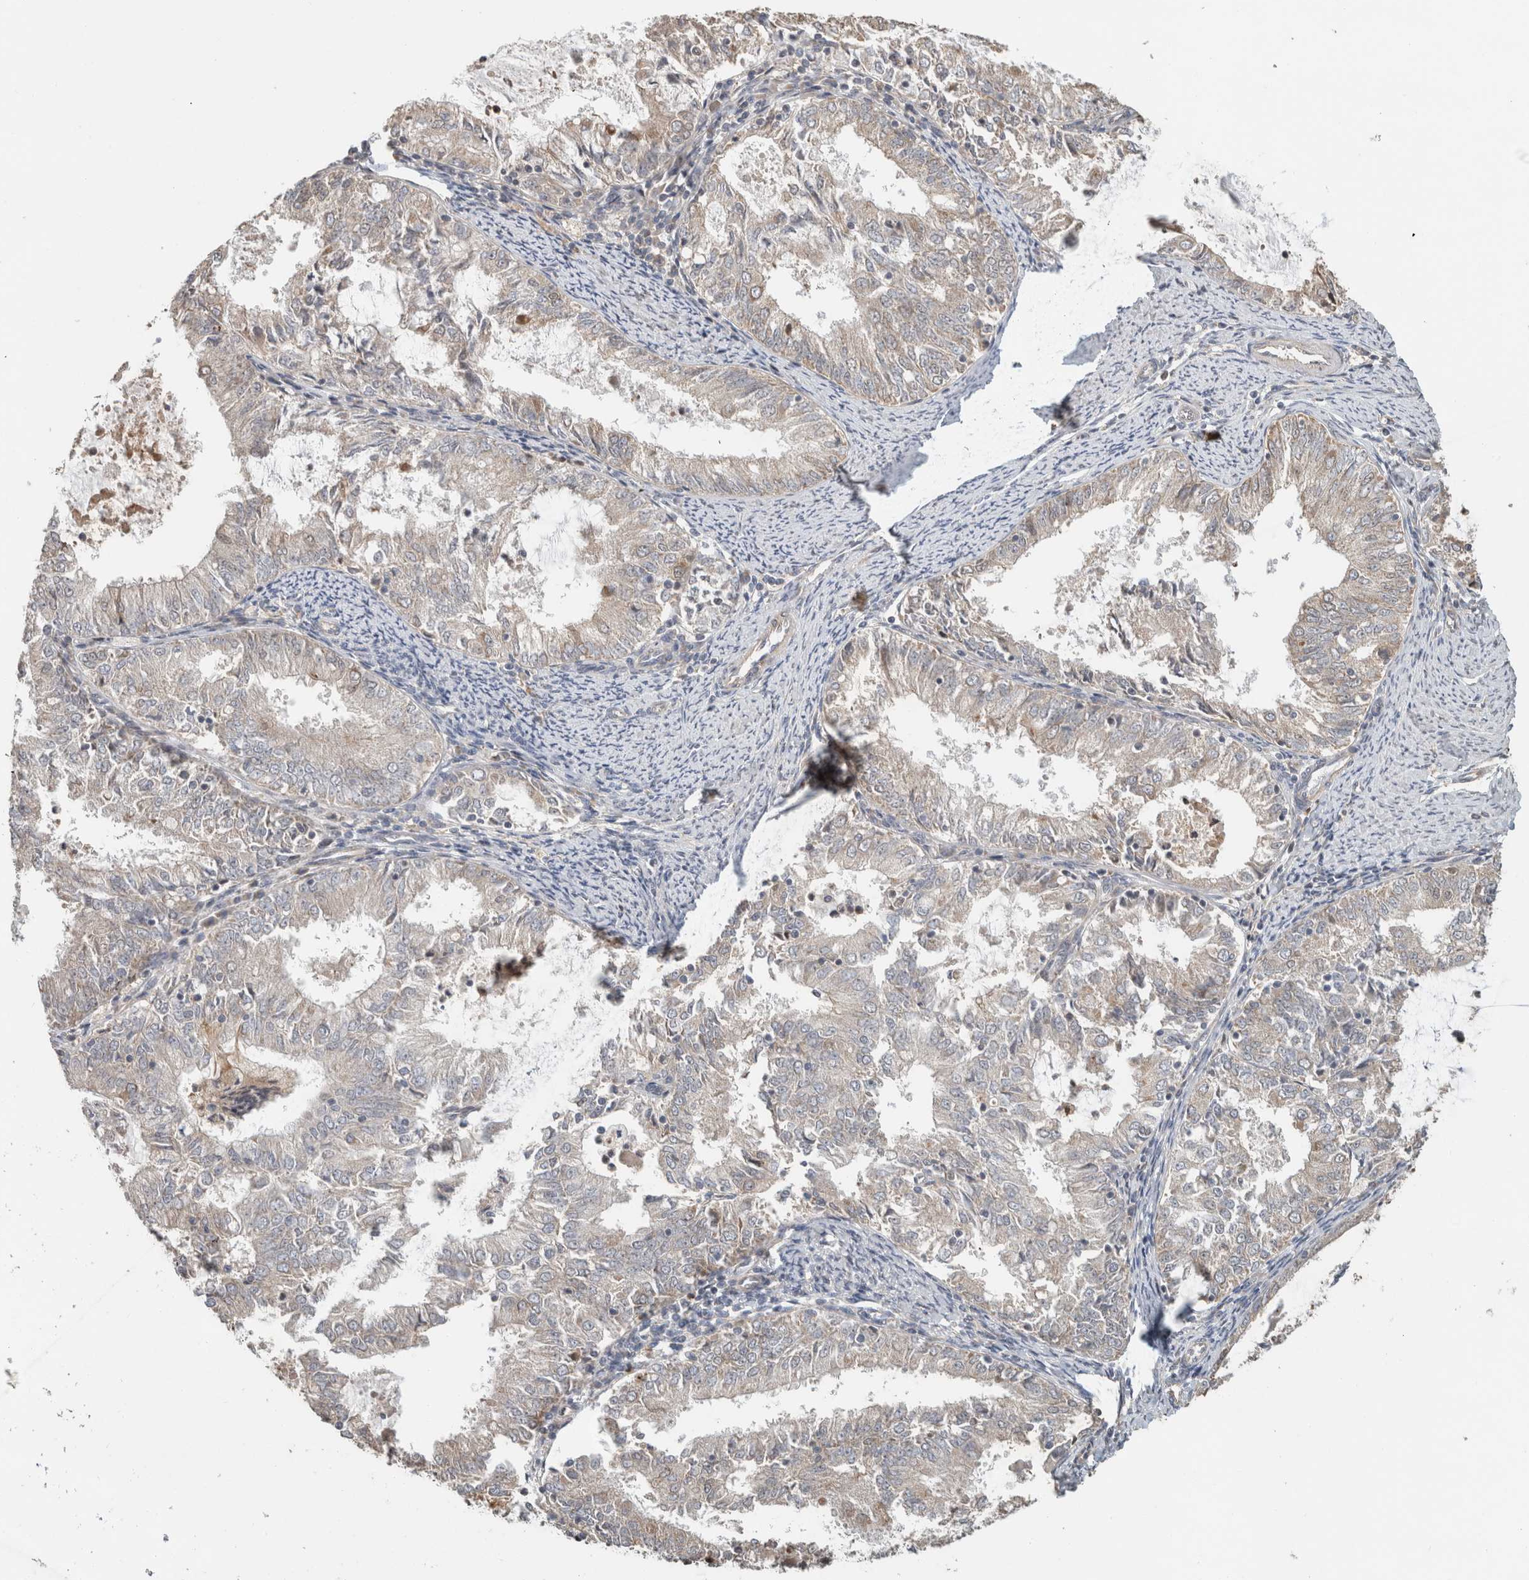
{"staining": {"intensity": "weak", "quantity": "<25%", "location": "cytoplasmic/membranous"}, "tissue": "endometrial cancer", "cell_type": "Tumor cells", "image_type": "cancer", "snomed": [{"axis": "morphology", "description": "Adenocarcinoma, NOS"}, {"axis": "topography", "description": "Endometrium"}], "caption": "Immunohistochemistry (IHC) image of endometrial adenocarcinoma stained for a protein (brown), which demonstrates no staining in tumor cells.", "gene": "GINS4", "patient": {"sex": "female", "age": 57}}